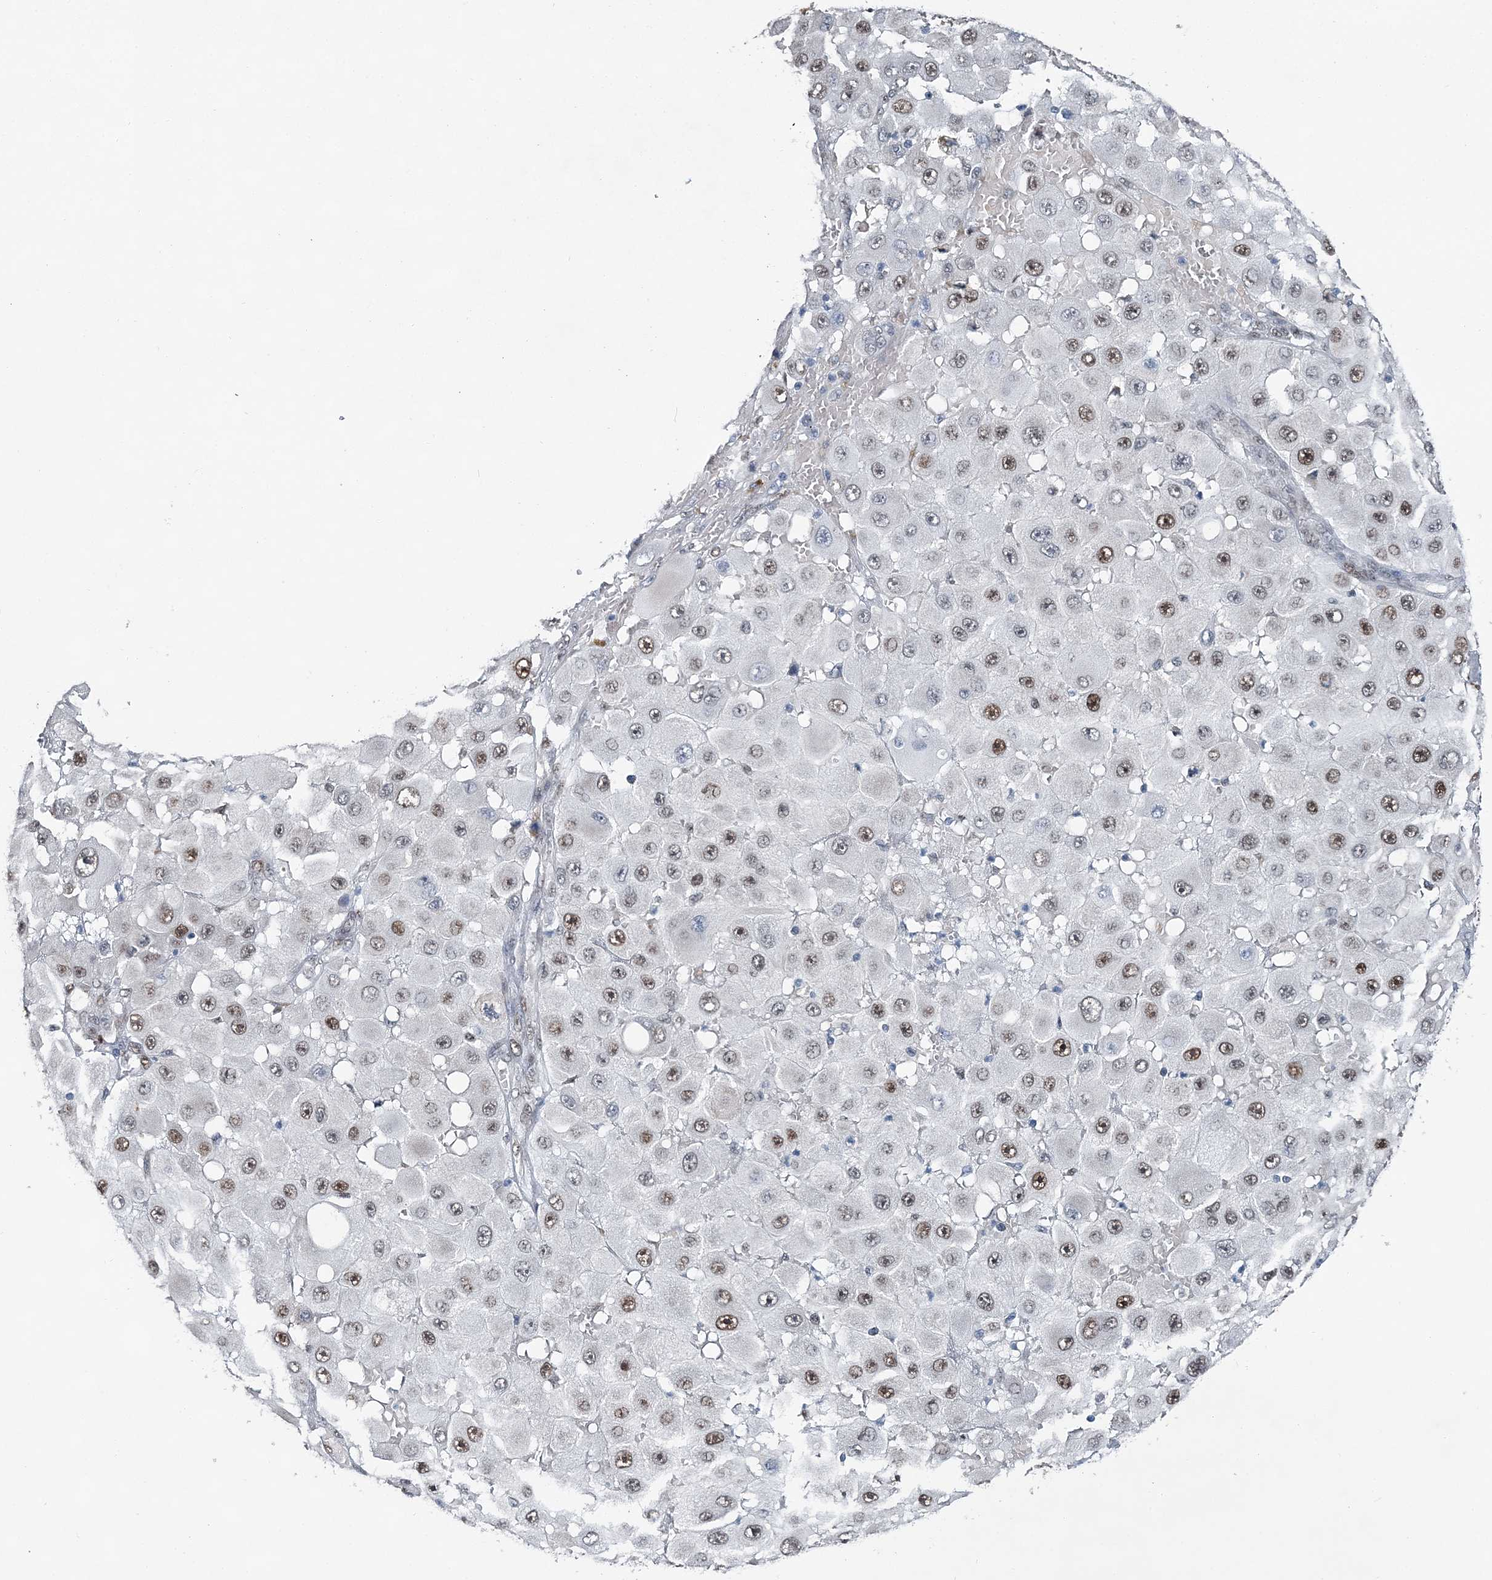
{"staining": {"intensity": "weak", "quantity": ">75%", "location": "nuclear"}, "tissue": "melanoma", "cell_type": "Tumor cells", "image_type": "cancer", "snomed": [{"axis": "morphology", "description": "Malignant melanoma, NOS"}, {"axis": "topography", "description": "Skin"}], "caption": "Protein staining of malignant melanoma tissue exhibits weak nuclear expression in approximately >75% of tumor cells.", "gene": "HAT1", "patient": {"sex": "female", "age": 81}}